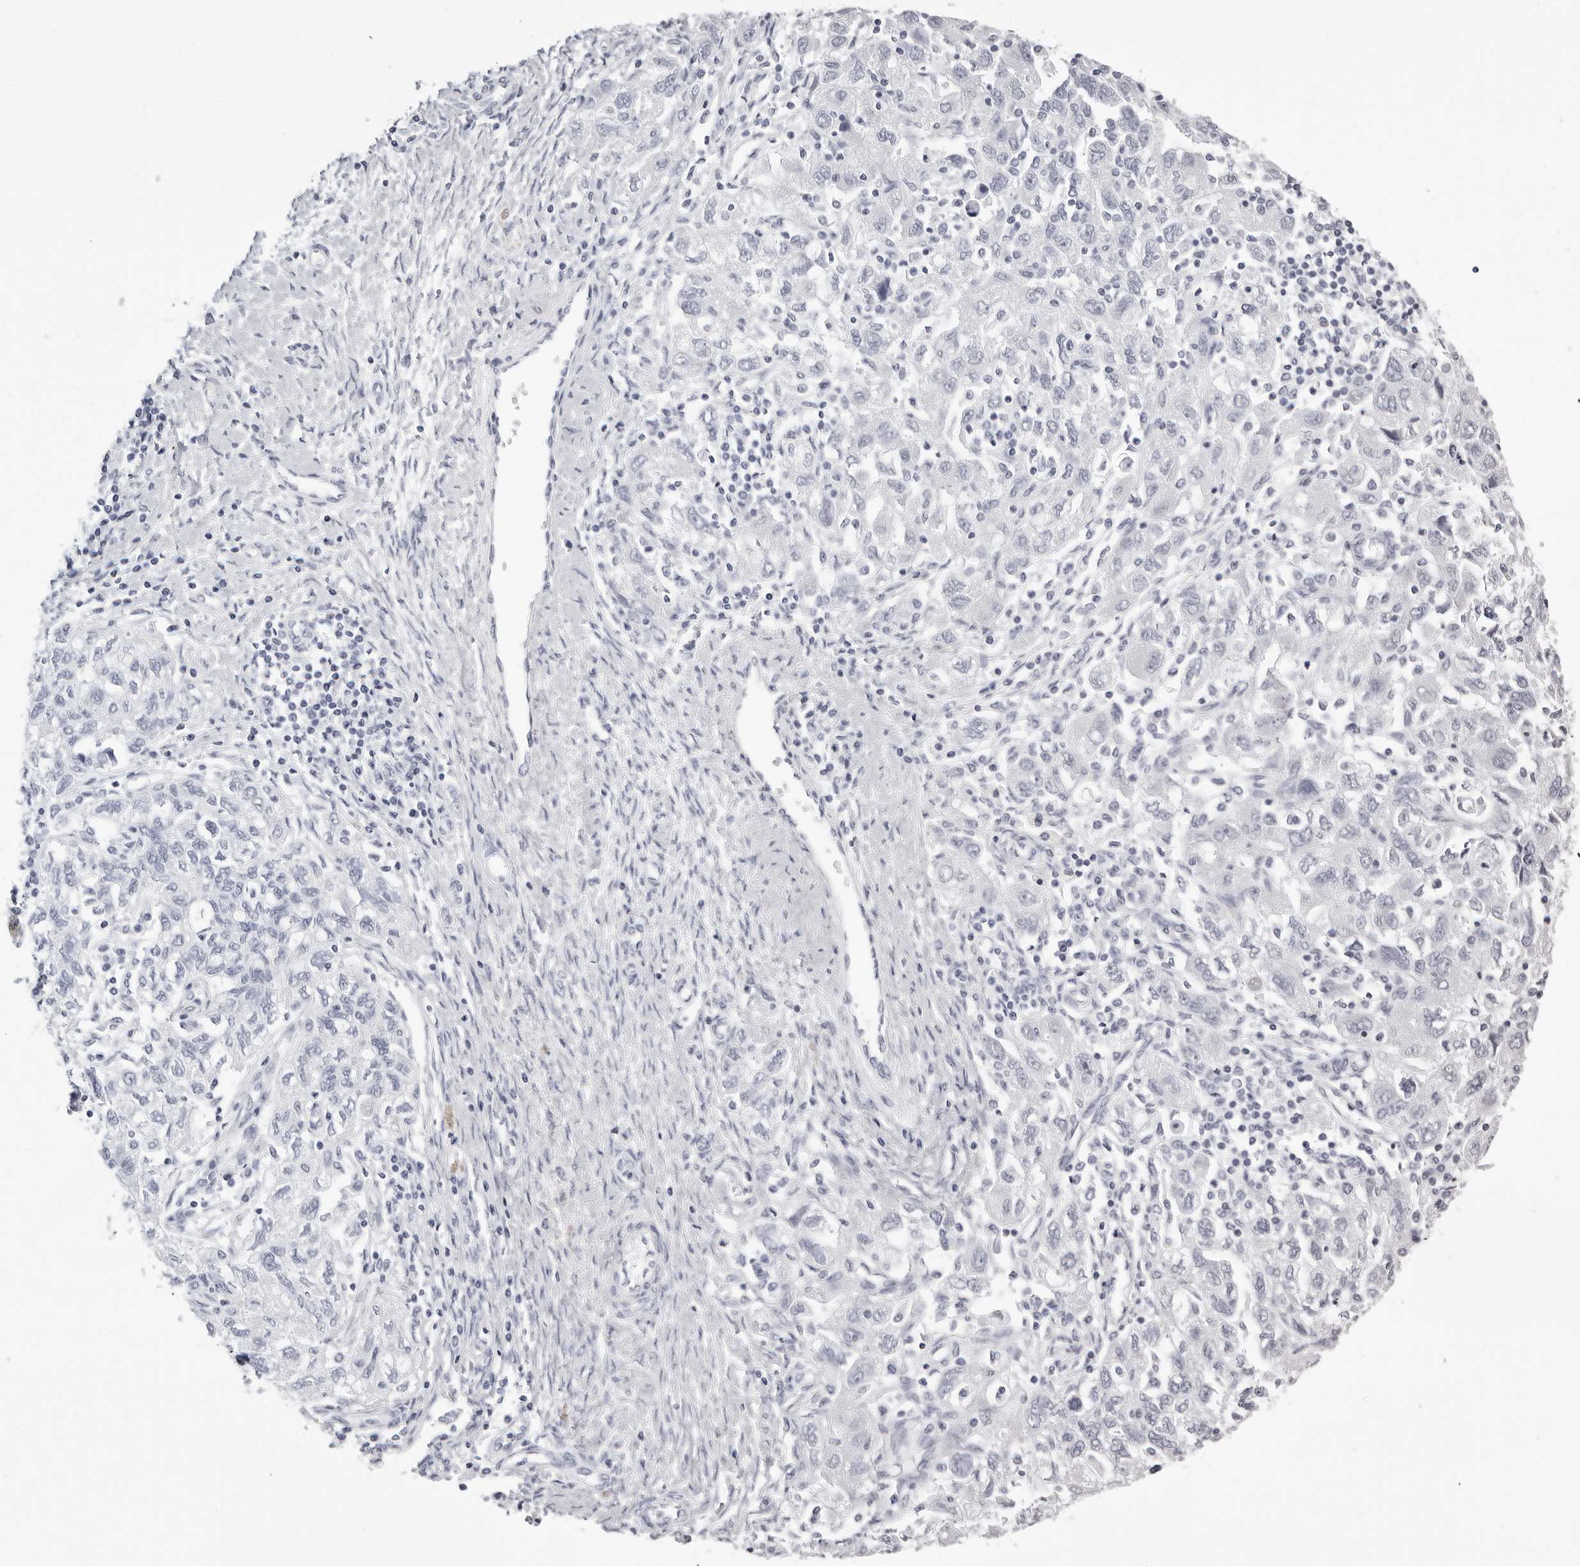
{"staining": {"intensity": "negative", "quantity": "none", "location": "none"}, "tissue": "ovarian cancer", "cell_type": "Tumor cells", "image_type": "cancer", "snomed": [{"axis": "morphology", "description": "Carcinoma, NOS"}, {"axis": "morphology", "description": "Cystadenocarcinoma, serous, NOS"}, {"axis": "topography", "description": "Ovary"}], "caption": "IHC of human ovarian cancer (carcinoma) demonstrates no staining in tumor cells.", "gene": "RHO", "patient": {"sex": "female", "age": 69}}